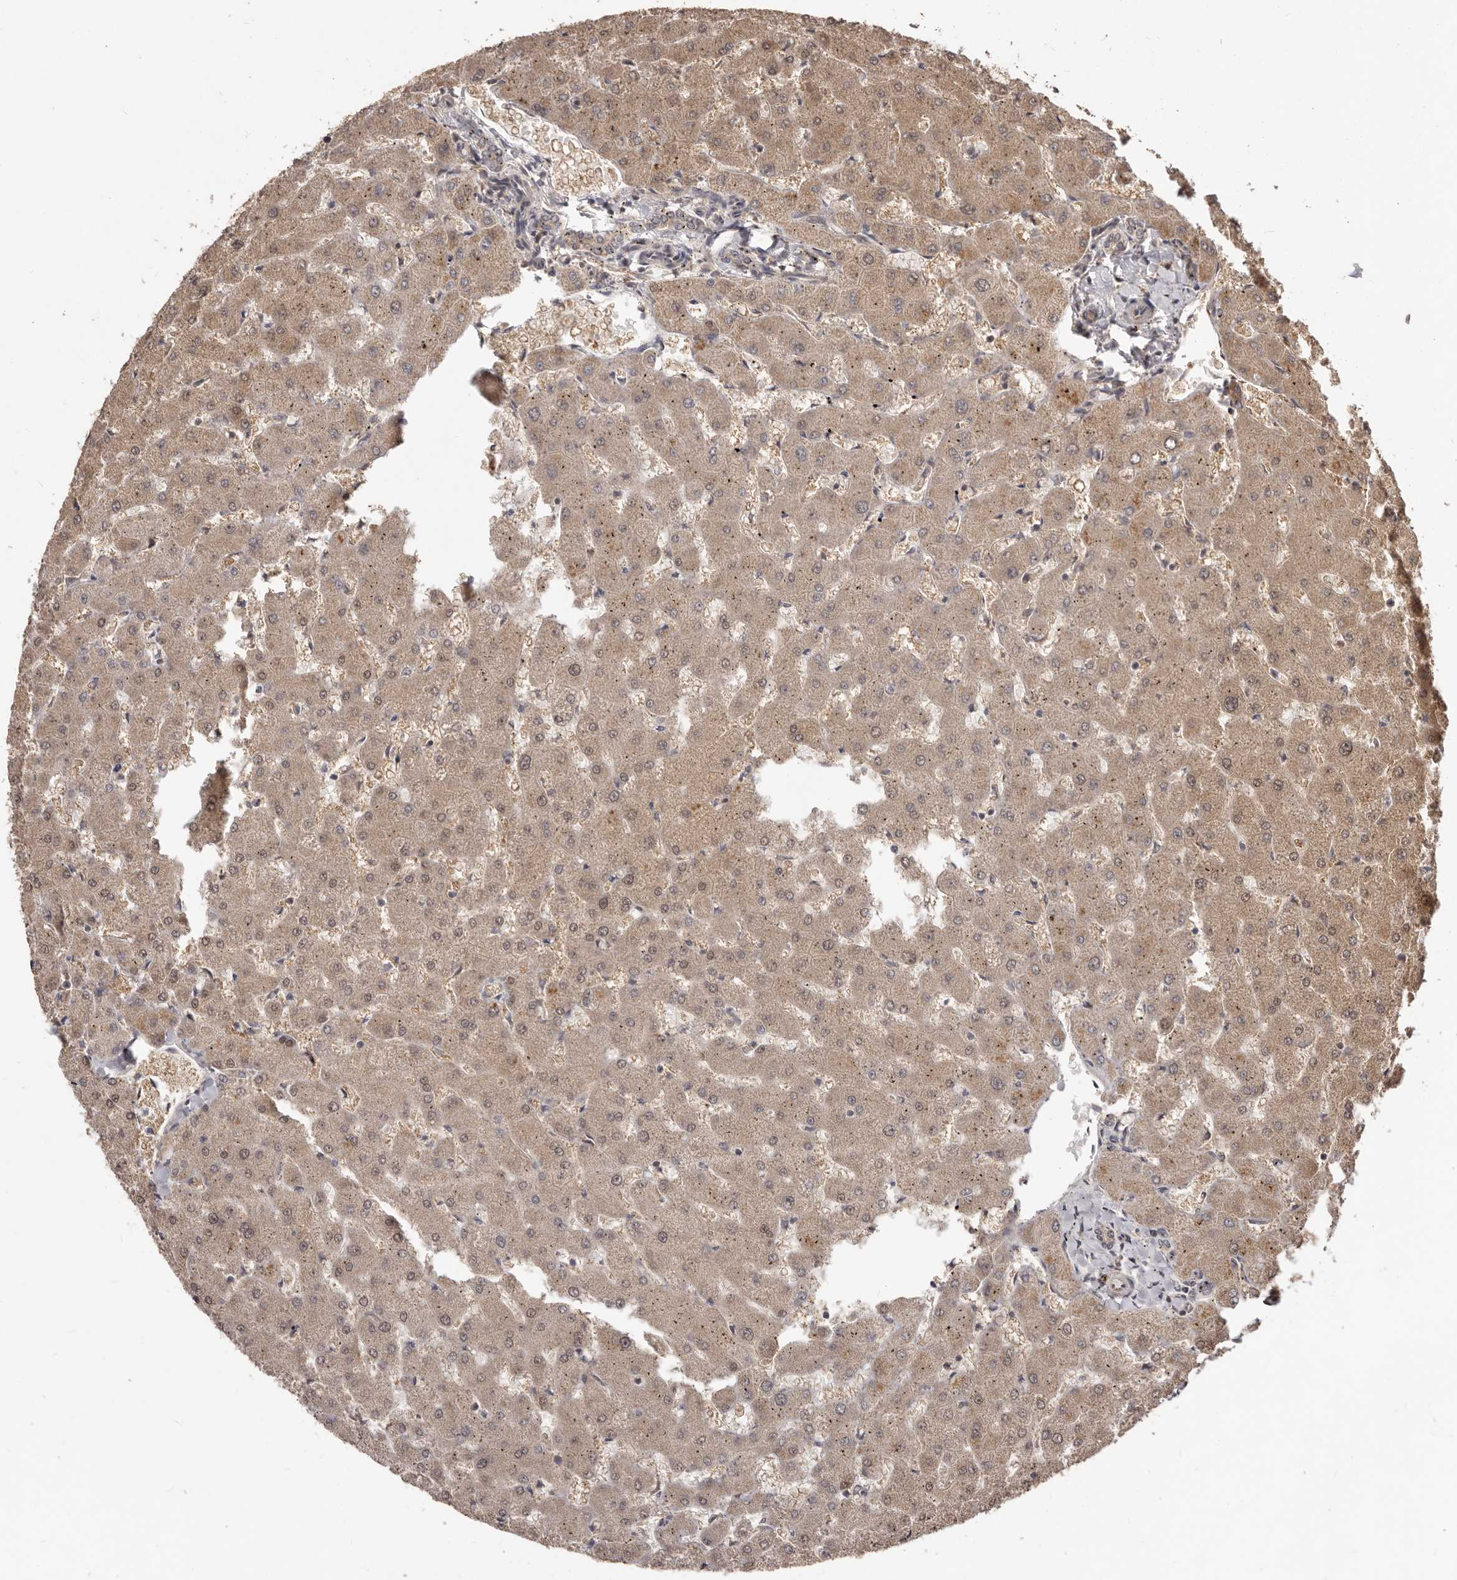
{"staining": {"intensity": "weak", "quantity": ">75%", "location": "cytoplasmic/membranous"}, "tissue": "liver", "cell_type": "Cholangiocytes", "image_type": "normal", "snomed": [{"axis": "morphology", "description": "Normal tissue, NOS"}, {"axis": "topography", "description": "Liver"}], "caption": "Liver stained with IHC demonstrates weak cytoplasmic/membranous positivity in about >75% of cholangiocytes. Nuclei are stained in blue.", "gene": "MTO1", "patient": {"sex": "female", "age": 63}}